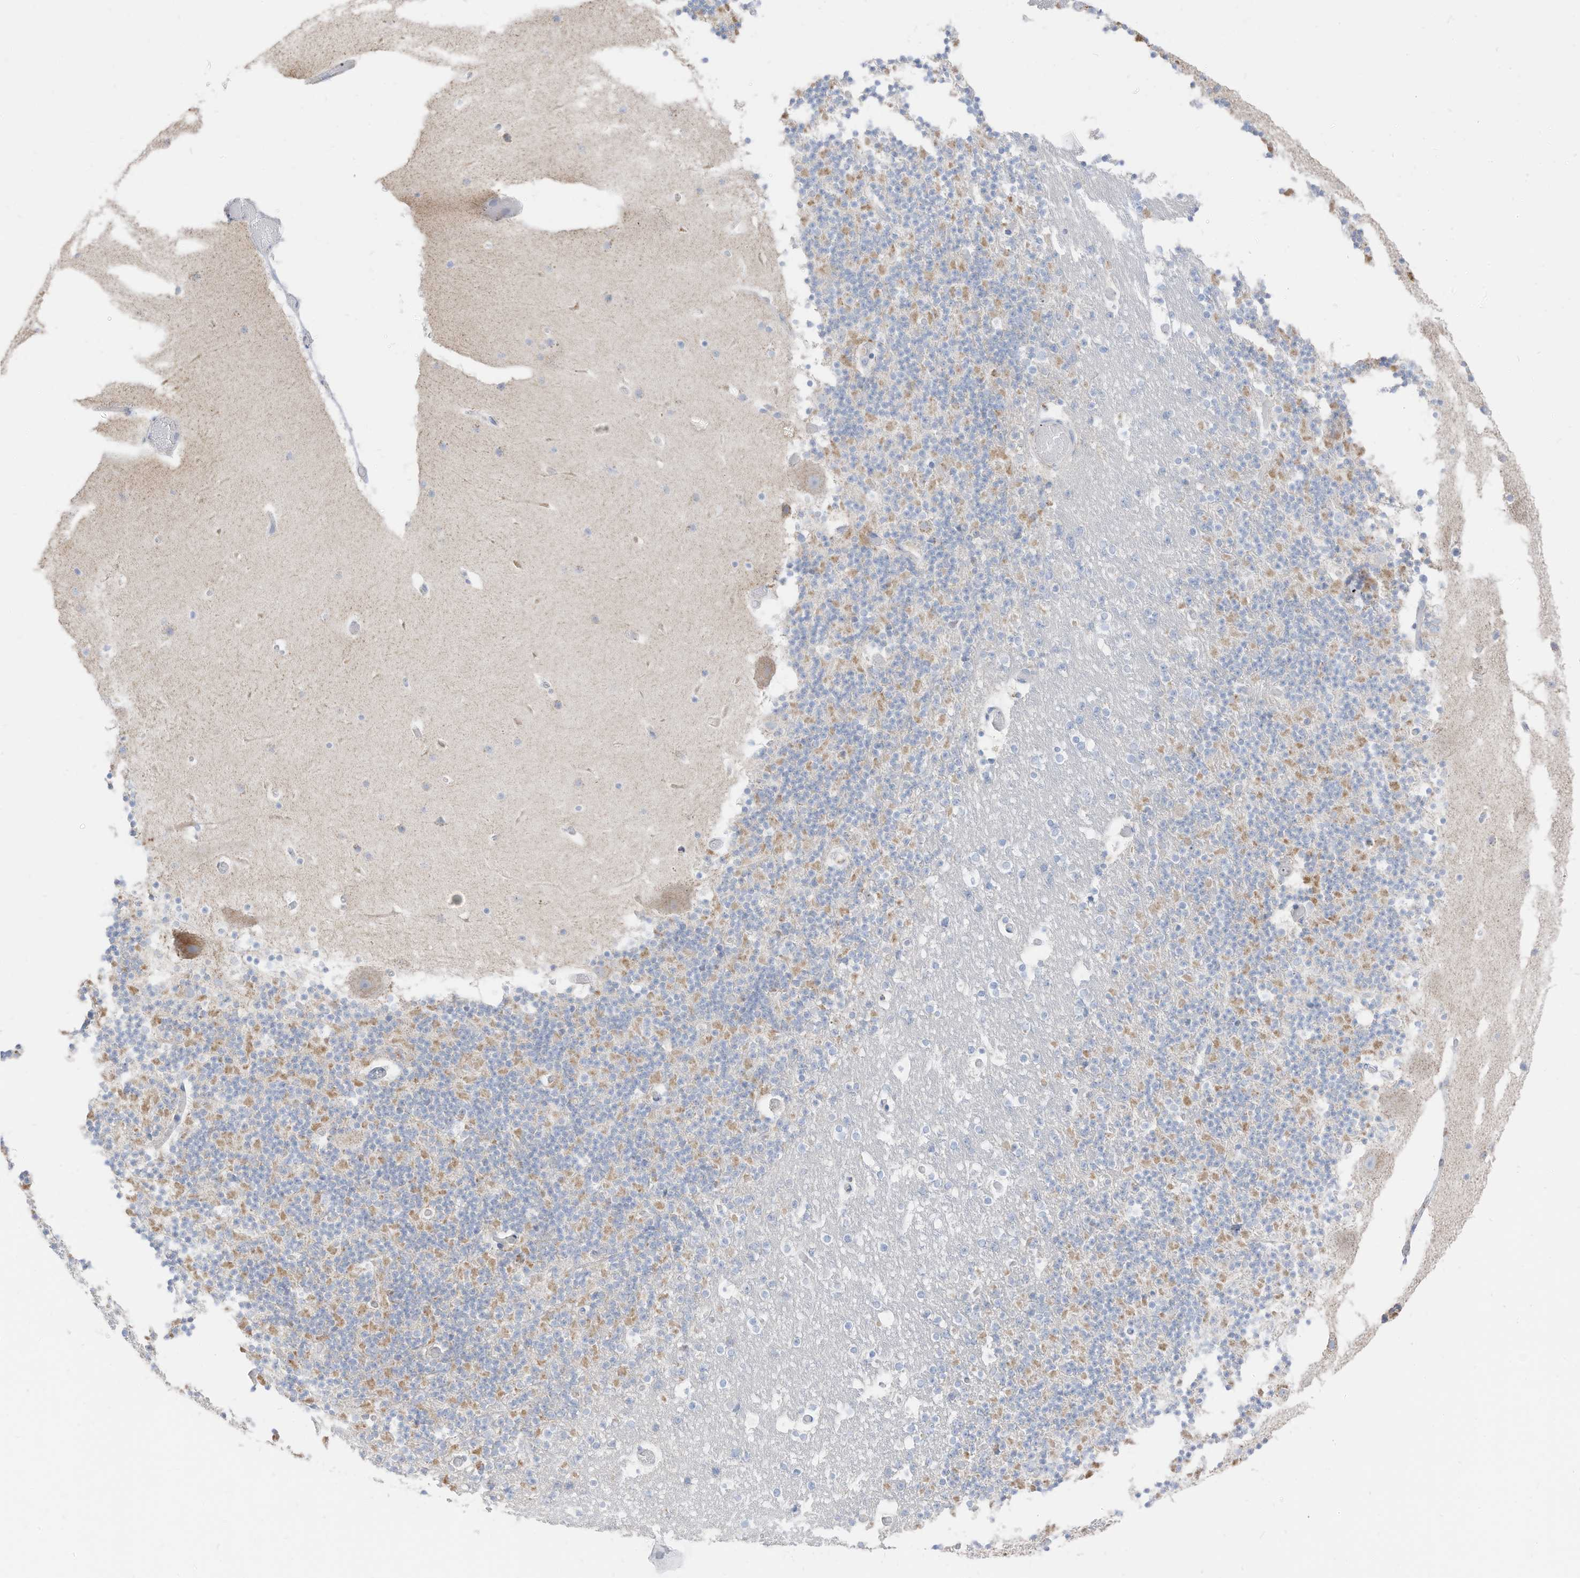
{"staining": {"intensity": "moderate", "quantity": "<25%", "location": "cytoplasmic/membranous"}, "tissue": "cerebellum", "cell_type": "Cells in granular layer", "image_type": "normal", "snomed": [{"axis": "morphology", "description": "Normal tissue, NOS"}, {"axis": "topography", "description": "Cerebellum"}], "caption": "Protein expression by immunohistochemistry (IHC) reveals moderate cytoplasmic/membranous positivity in approximately <25% of cells in granular layer in benign cerebellum.", "gene": "ETHE1", "patient": {"sex": "male", "age": 57}}